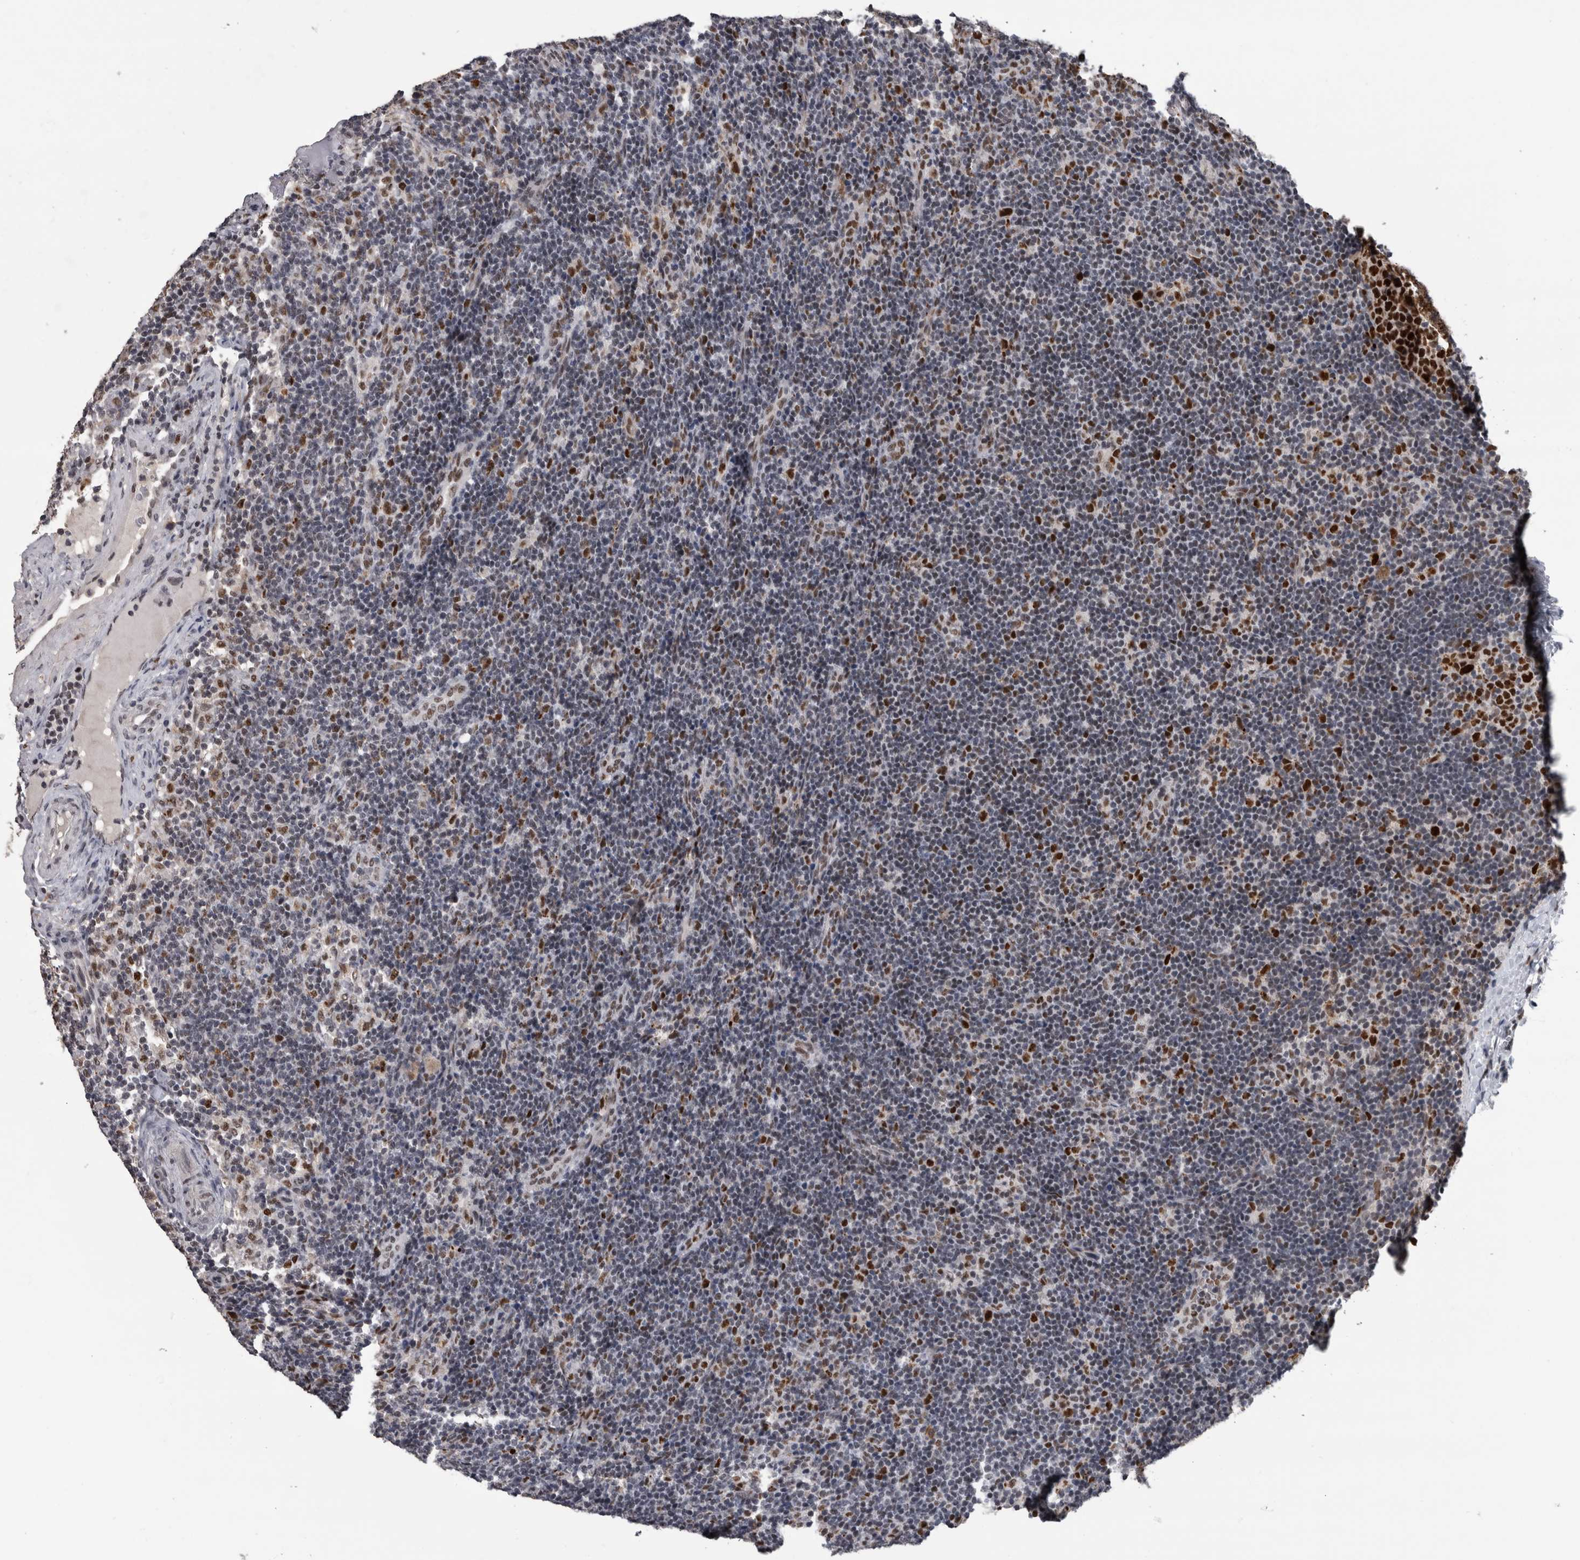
{"staining": {"intensity": "strong", "quantity": ">75%", "location": "nuclear"}, "tissue": "lymph node", "cell_type": "Germinal center cells", "image_type": "normal", "snomed": [{"axis": "morphology", "description": "Normal tissue, NOS"}, {"axis": "topography", "description": "Lymph node"}], "caption": "Immunohistochemistry (IHC) image of normal human lymph node stained for a protein (brown), which displays high levels of strong nuclear expression in approximately >75% of germinal center cells.", "gene": "POLD2", "patient": {"sex": "female", "age": 22}}